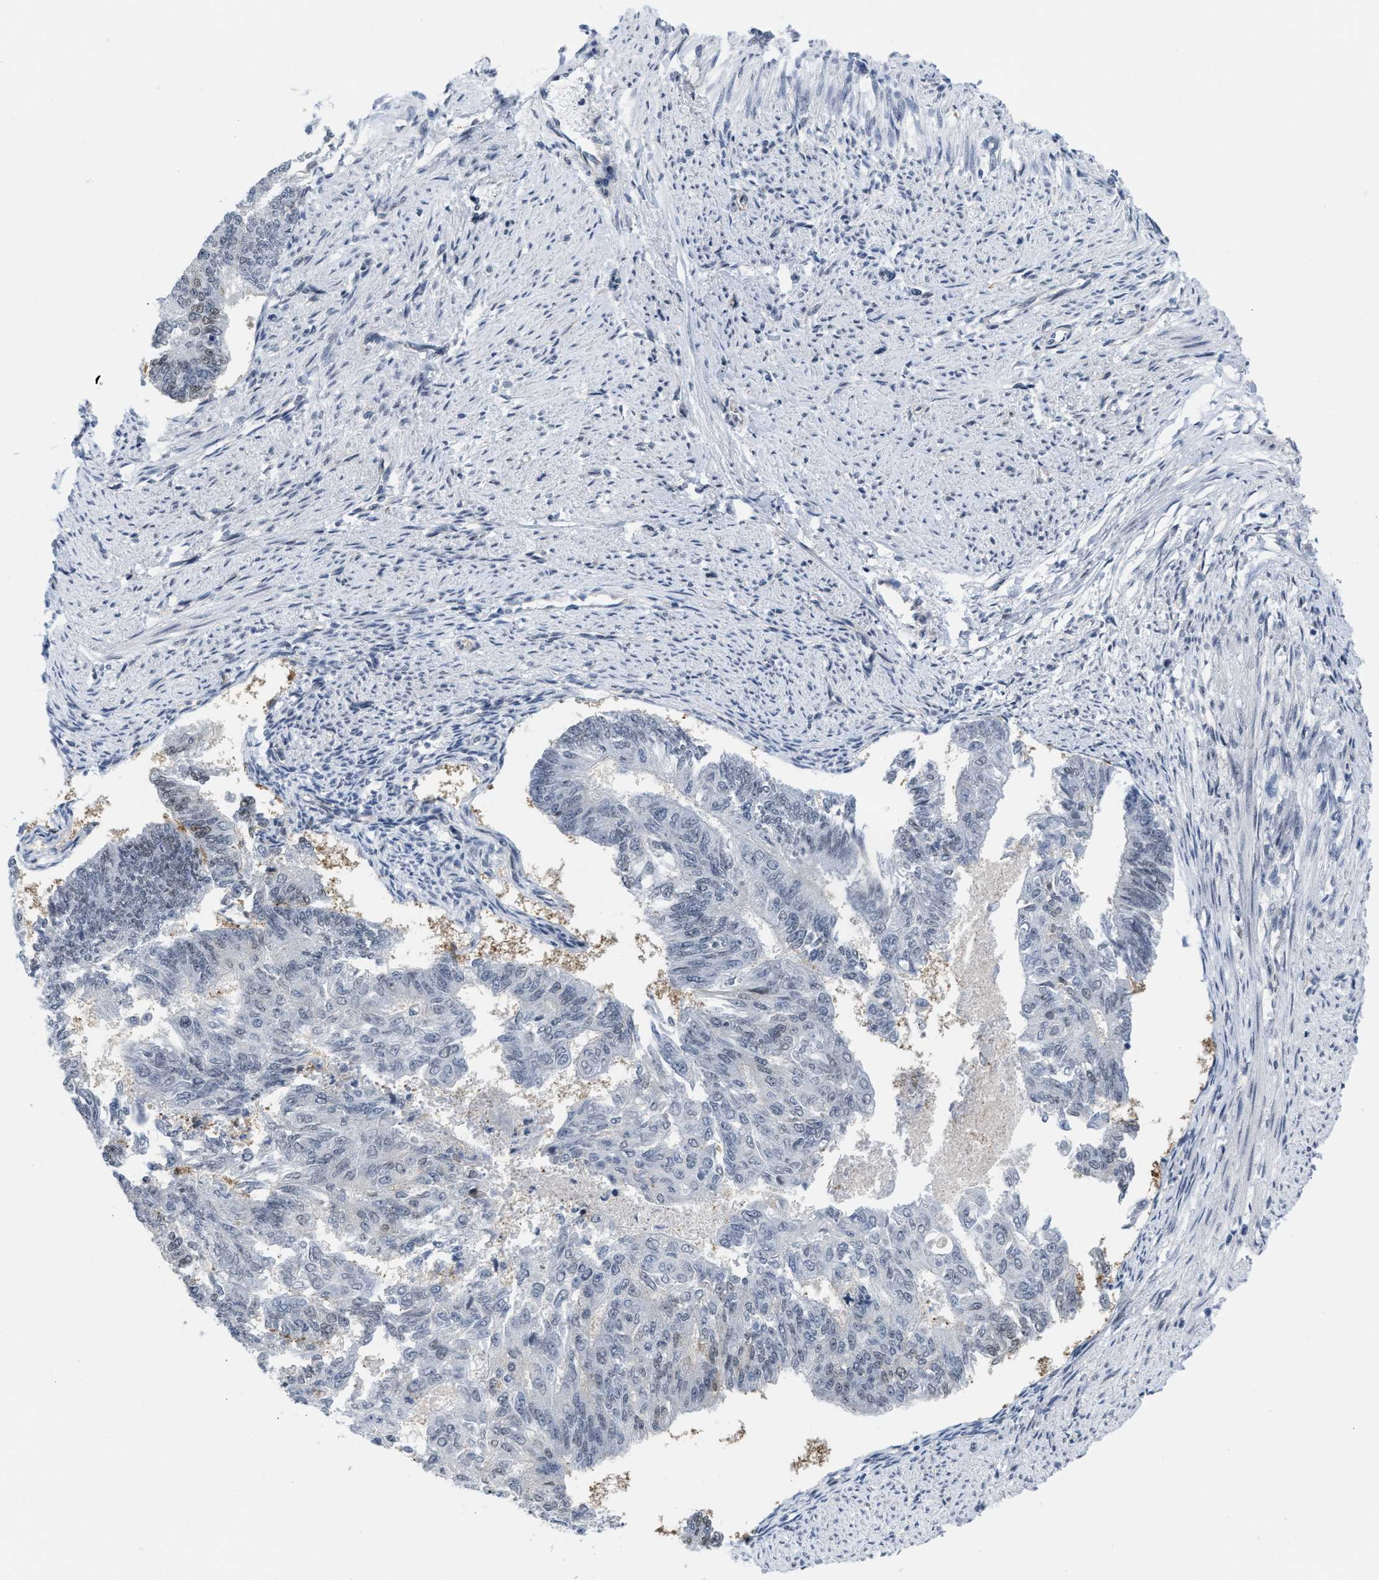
{"staining": {"intensity": "weak", "quantity": "<25%", "location": "nuclear"}, "tissue": "endometrial cancer", "cell_type": "Tumor cells", "image_type": "cancer", "snomed": [{"axis": "morphology", "description": "Adenocarcinoma, NOS"}, {"axis": "topography", "description": "Endometrium"}], "caption": "An immunohistochemistry (IHC) micrograph of adenocarcinoma (endometrial) is shown. There is no staining in tumor cells of adenocarcinoma (endometrial).", "gene": "MIER1", "patient": {"sex": "female", "age": 32}}